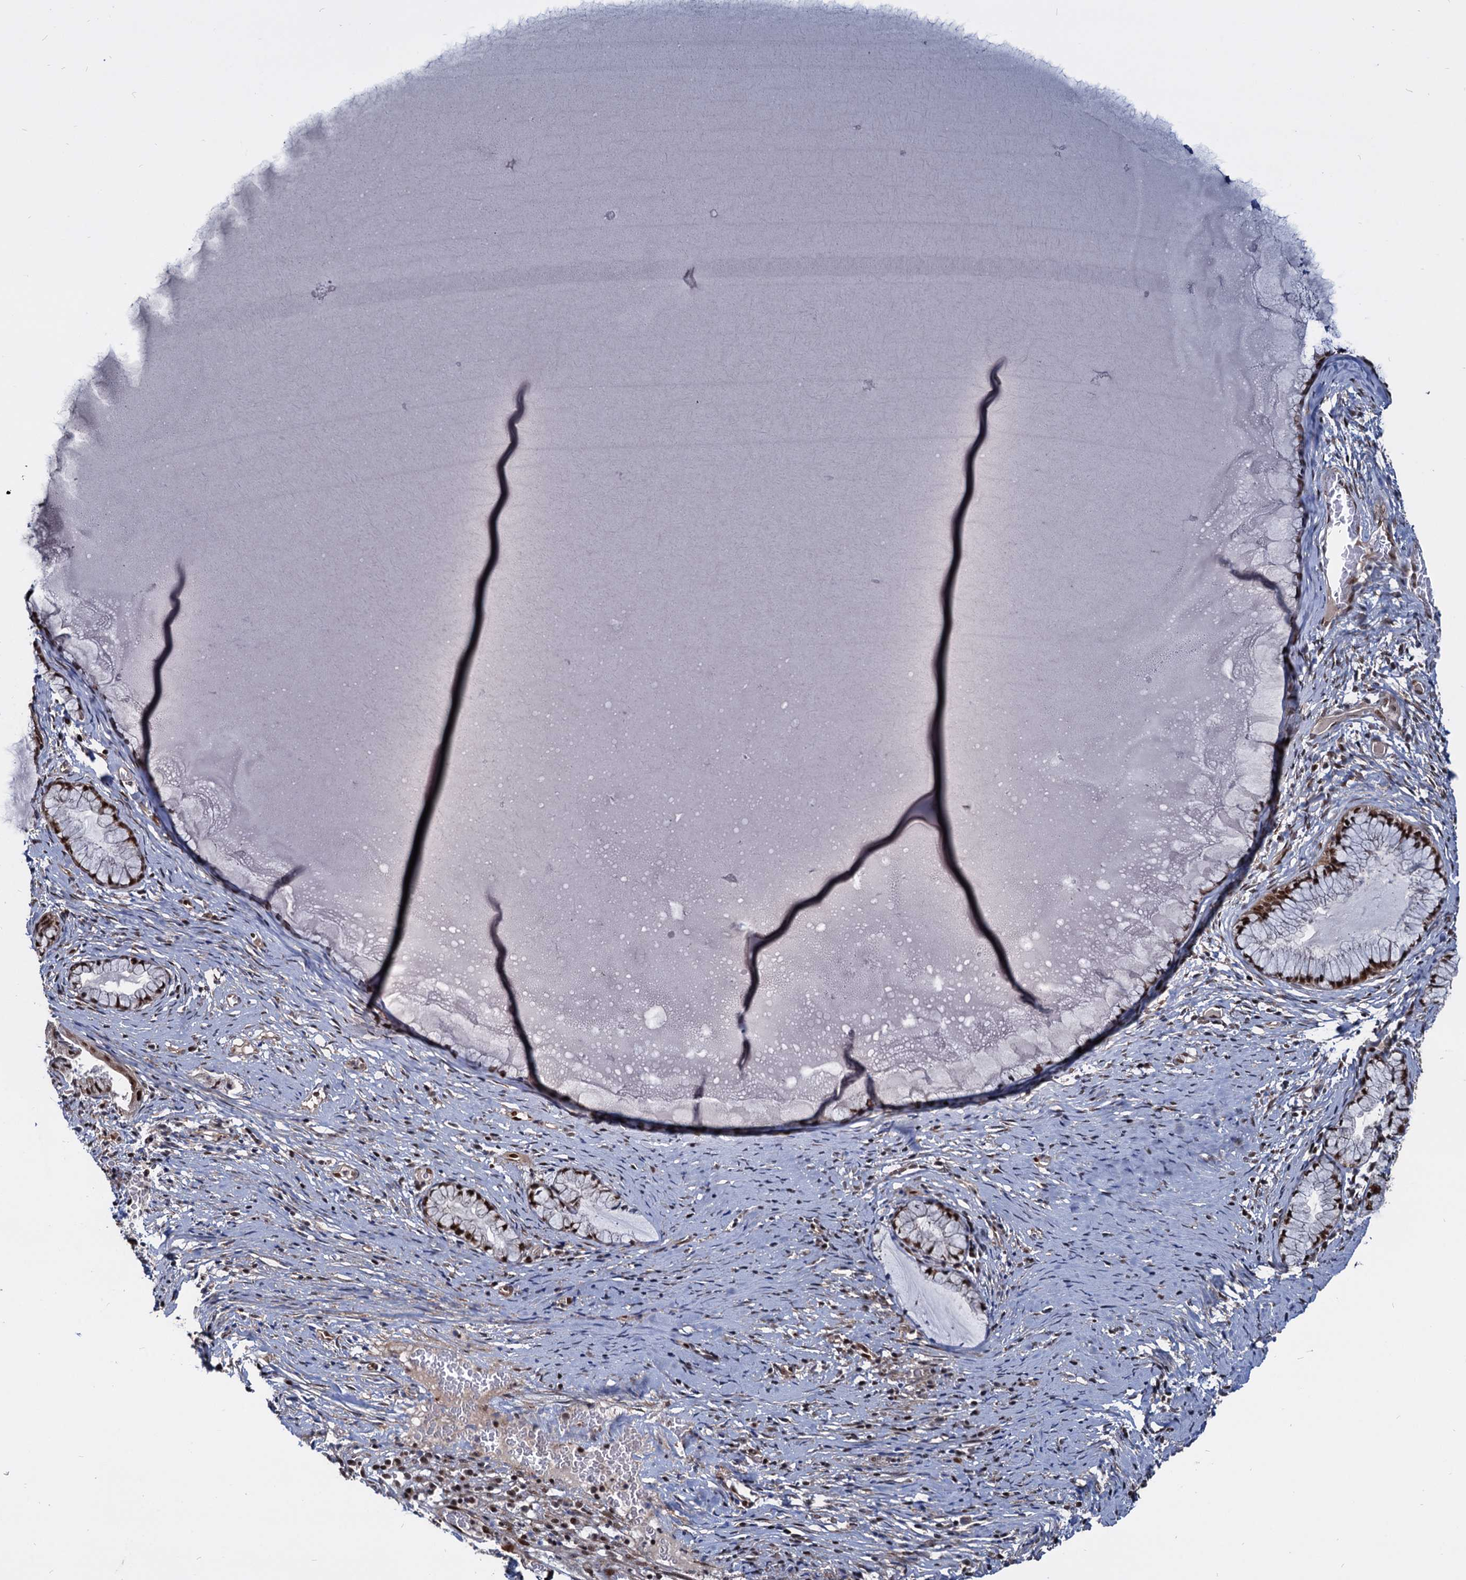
{"staining": {"intensity": "strong", "quantity": ">75%", "location": "nuclear"}, "tissue": "cervix", "cell_type": "Glandular cells", "image_type": "normal", "snomed": [{"axis": "morphology", "description": "Normal tissue, NOS"}, {"axis": "topography", "description": "Cervix"}], "caption": "IHC micrograph of normal cervix: human cervix stained using immunohistochemistry (IHC) reveals high levels of strong protein expression localized specifically in the nuclear of glandular cells, appearing as a nuclear brown color.", "gene": "UBLCP1", "patient": {"sex": "female", "age": 42}}